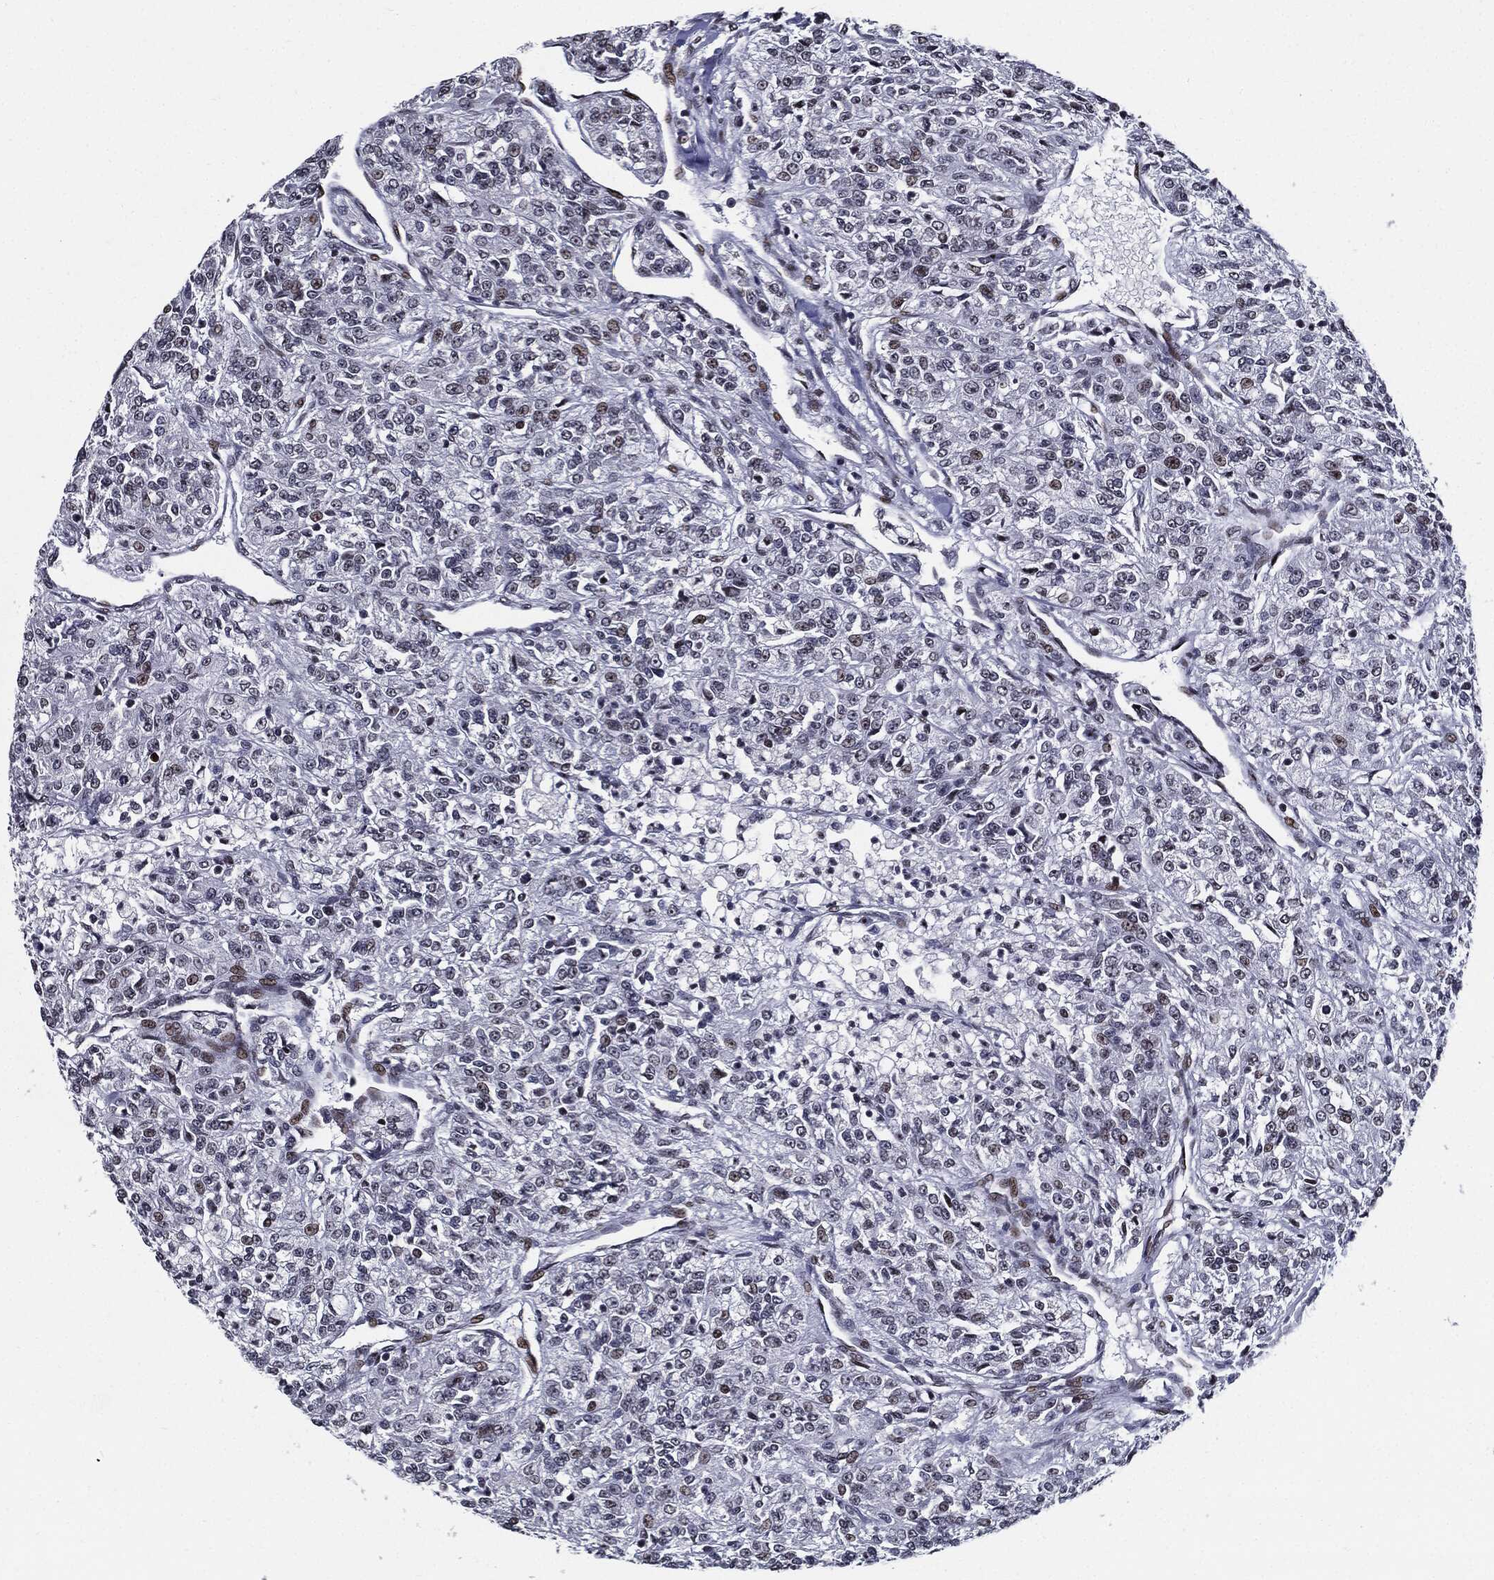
{"staining": {"intensity": "moderate", "quantity": "<25%", "location": "nuclear"}, "tissue": "renal cancer", "cell_type": "Tumor cells", "image_type": "cancer", "snomed": [{"axis": "morphology", "description": "Adenocarcinoma, NOS"}, {"axis": "topography", "description": "Kidney"}], "caption": "Renal adenocarcinoma tissue demonstrates moderate nuclear positivity in about <25% of tumor cells, visualized by immunohistochemistry.", "gene": "ZFP91", "patient": {"sex": "female", "age": 63}}